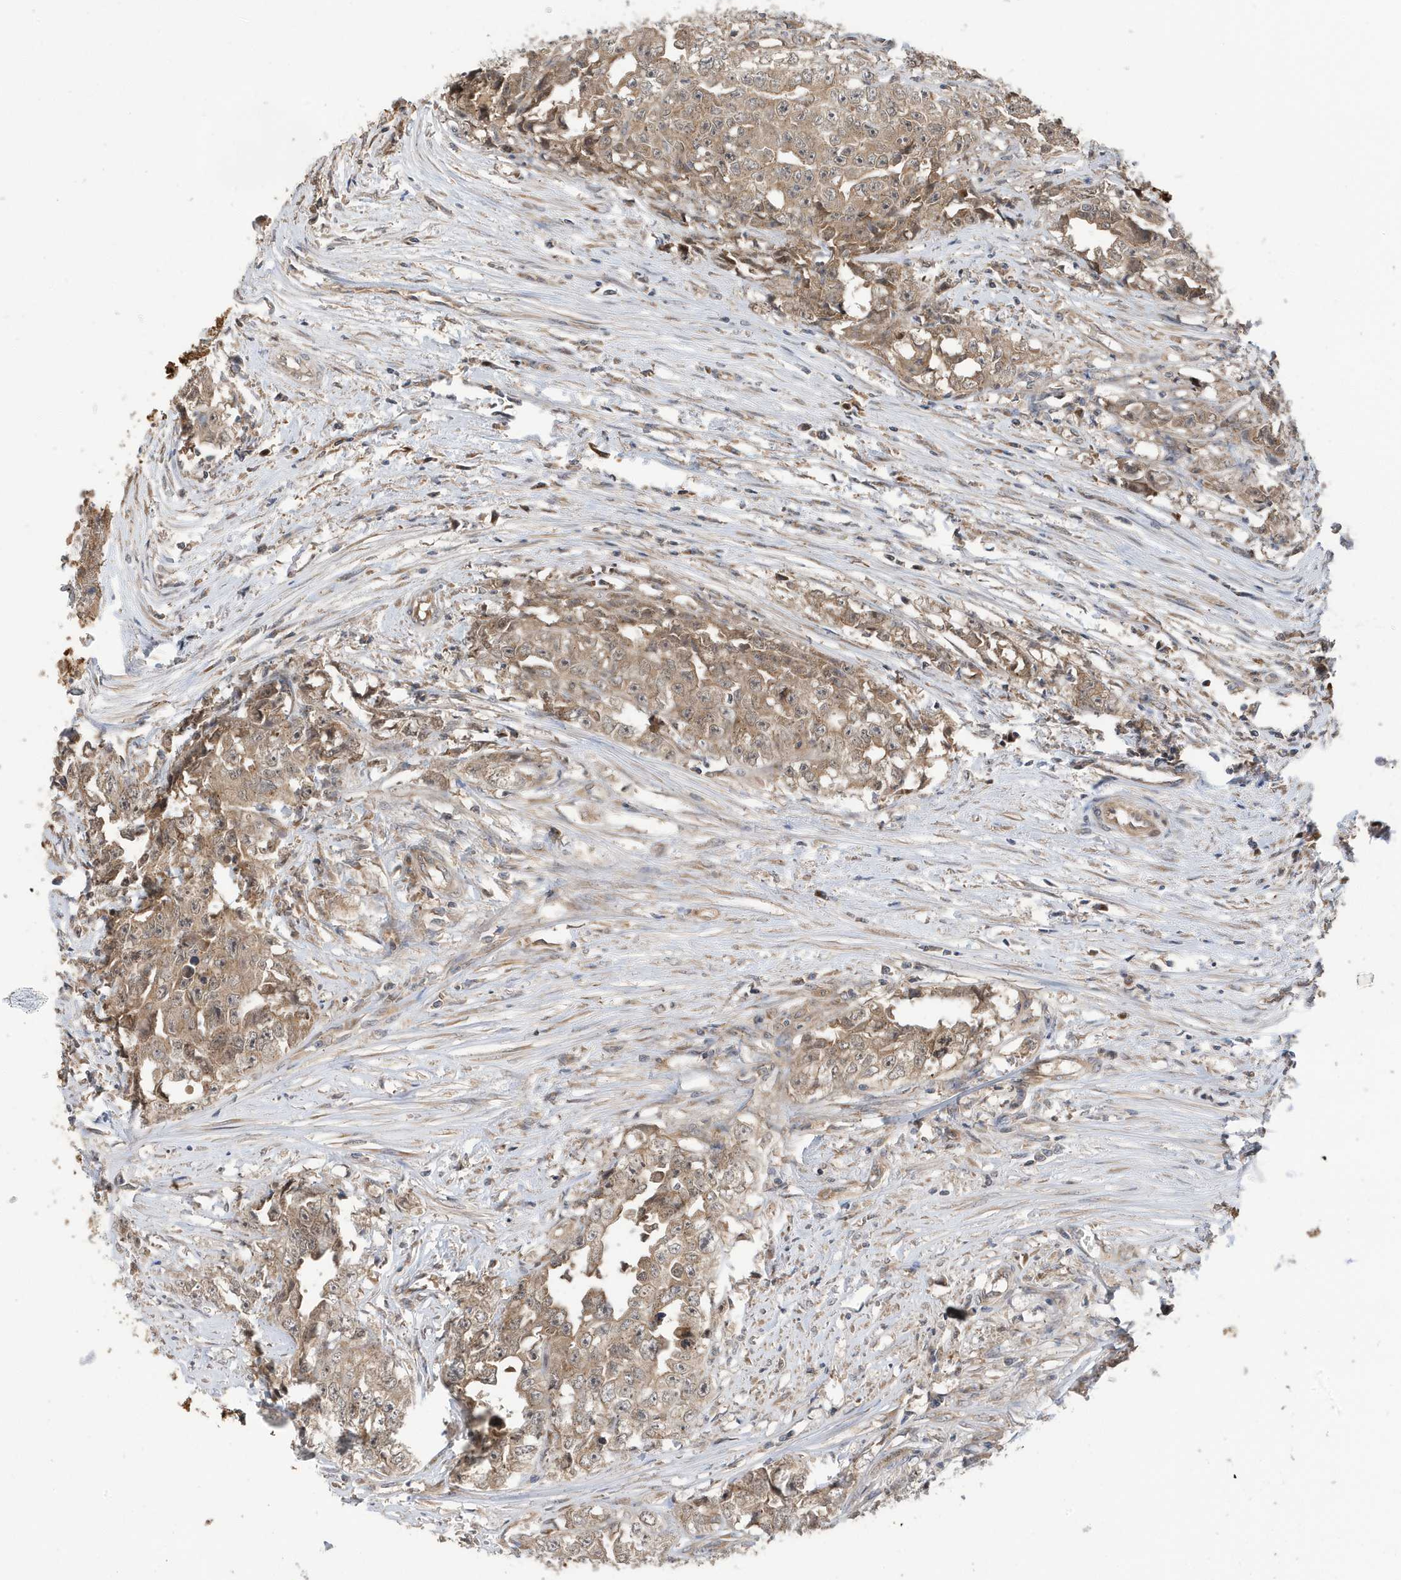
{"staining": {"intensity": "moderate", "quantity": ">75%", "location": "cytoplasmic/membranous"}, "tissue": "testis cancer", "cell_type": "Tumor cells", "image_type": "cancer", "snomed": [{"axis": "morphology", "description": "Seminoma, NOS"}, {"axis": "morphology", "description": "Carcinoma, Embryonal, NOS"}, {"axis": "topography", "description": "Testis"}], "caption": "IHC staining of embryonal carcinoma (testis), which displays medium levels of moderate cytoplasmic/membranous staining in approximately >75% of tumor cells indicating moderate cytoplasmic/membranous protein expression. The staining was performed using DAB (3,3'-diaminobenzidine) (brown) for protein detection and nuclei were counterstained in hematoxylin (blue).", "gene": "LAPTM4A", "patient": {"sex": "male", "age": 43}}